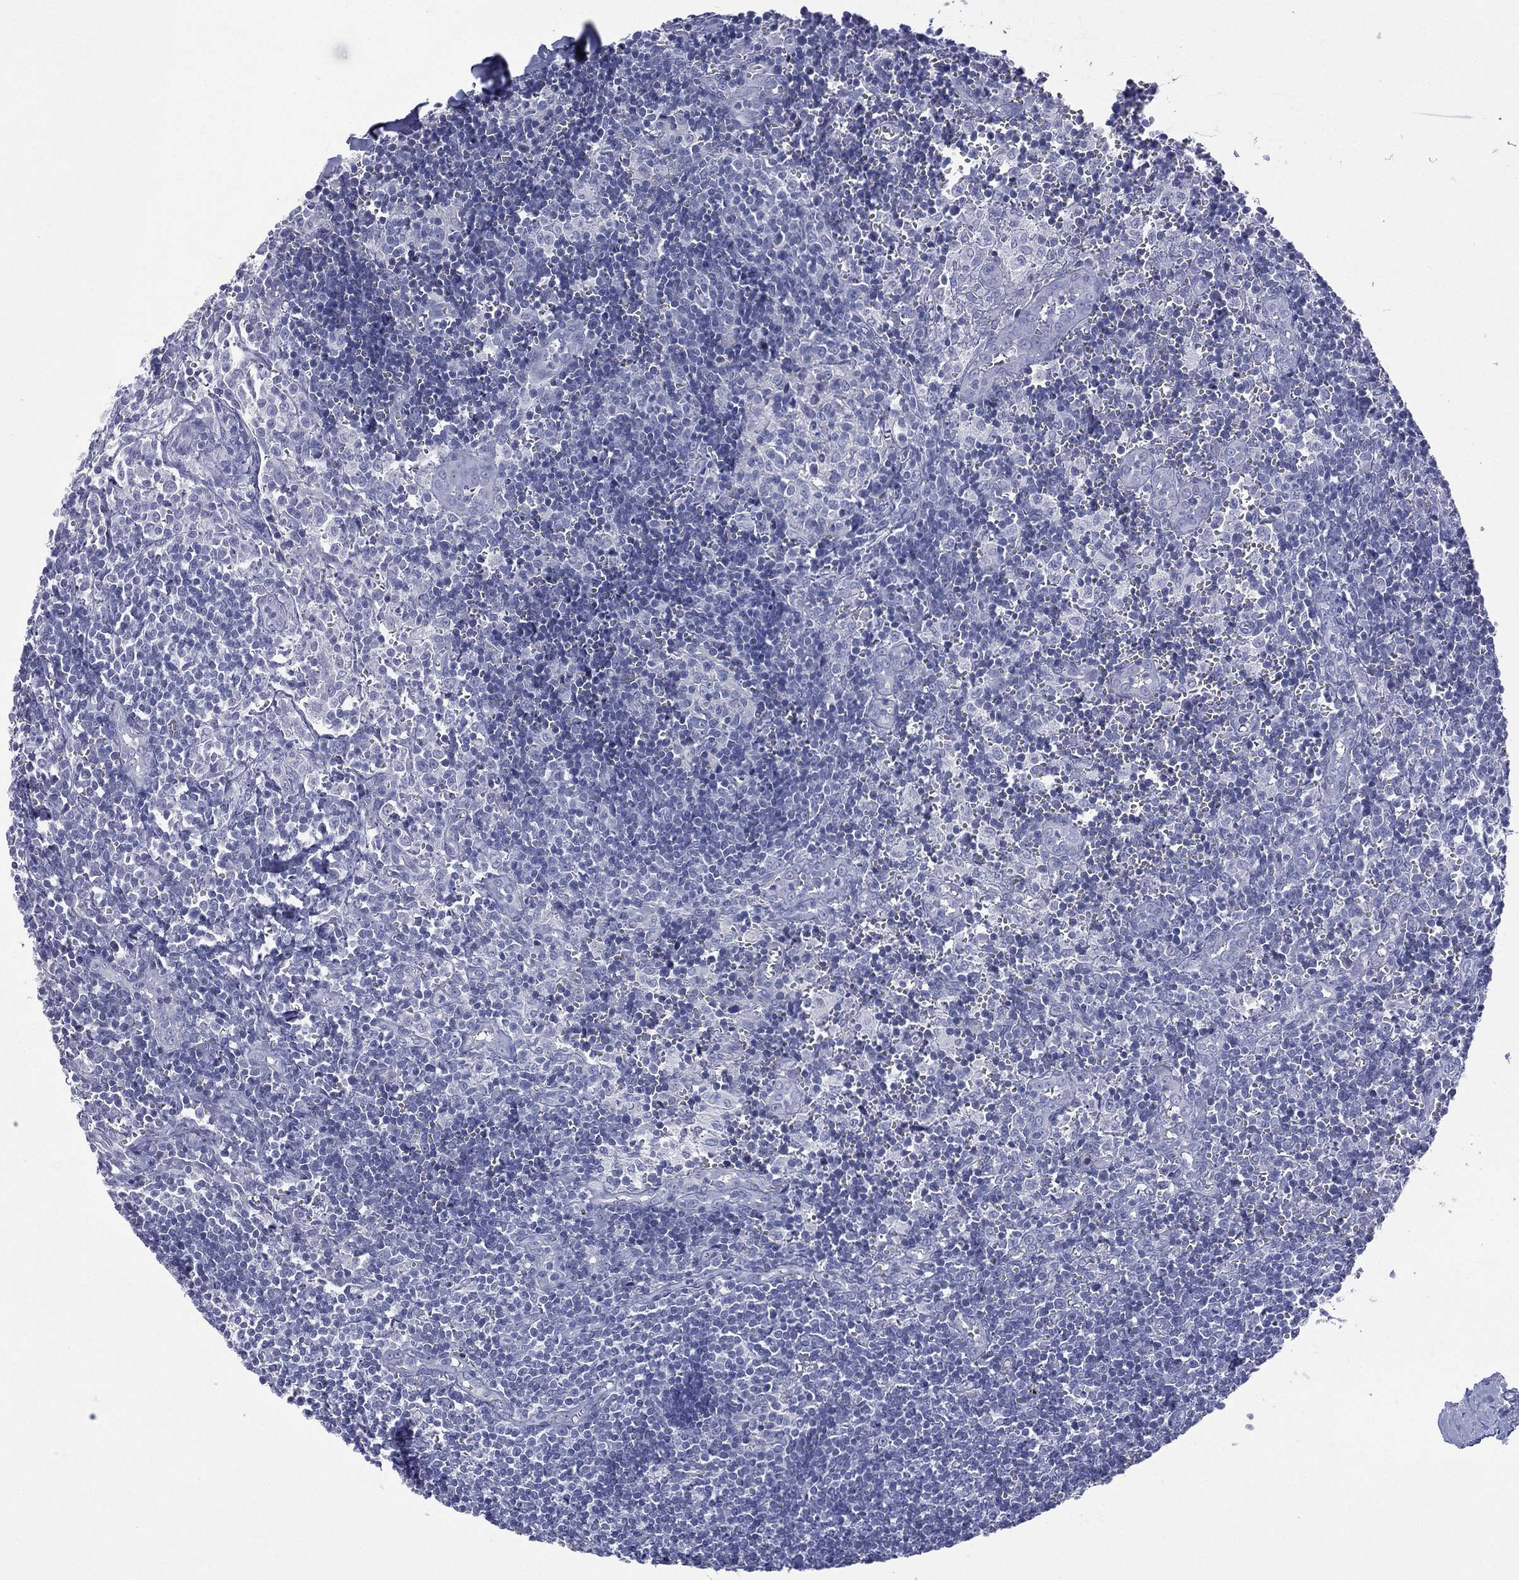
{"staining": {"intensity": "negative", "quantity": "none", "location": "none"}, "tissue": "lymph node", "cell_type": "Non-germinal center cells", "image_type": "normal", "snomed": [{"axis": "morphology", "description": "Normal tissue, NOS"}, {"axis": "topography", "description": "Lymph node"}, {"axis": "topography", "description": "Salivary gland"}], "caption": "Micrograph shows no significant protein staining in non-germinal center cells of benign lymph node.", "gene": "CES2", "patient": {"sex": "male", "age": 78}}